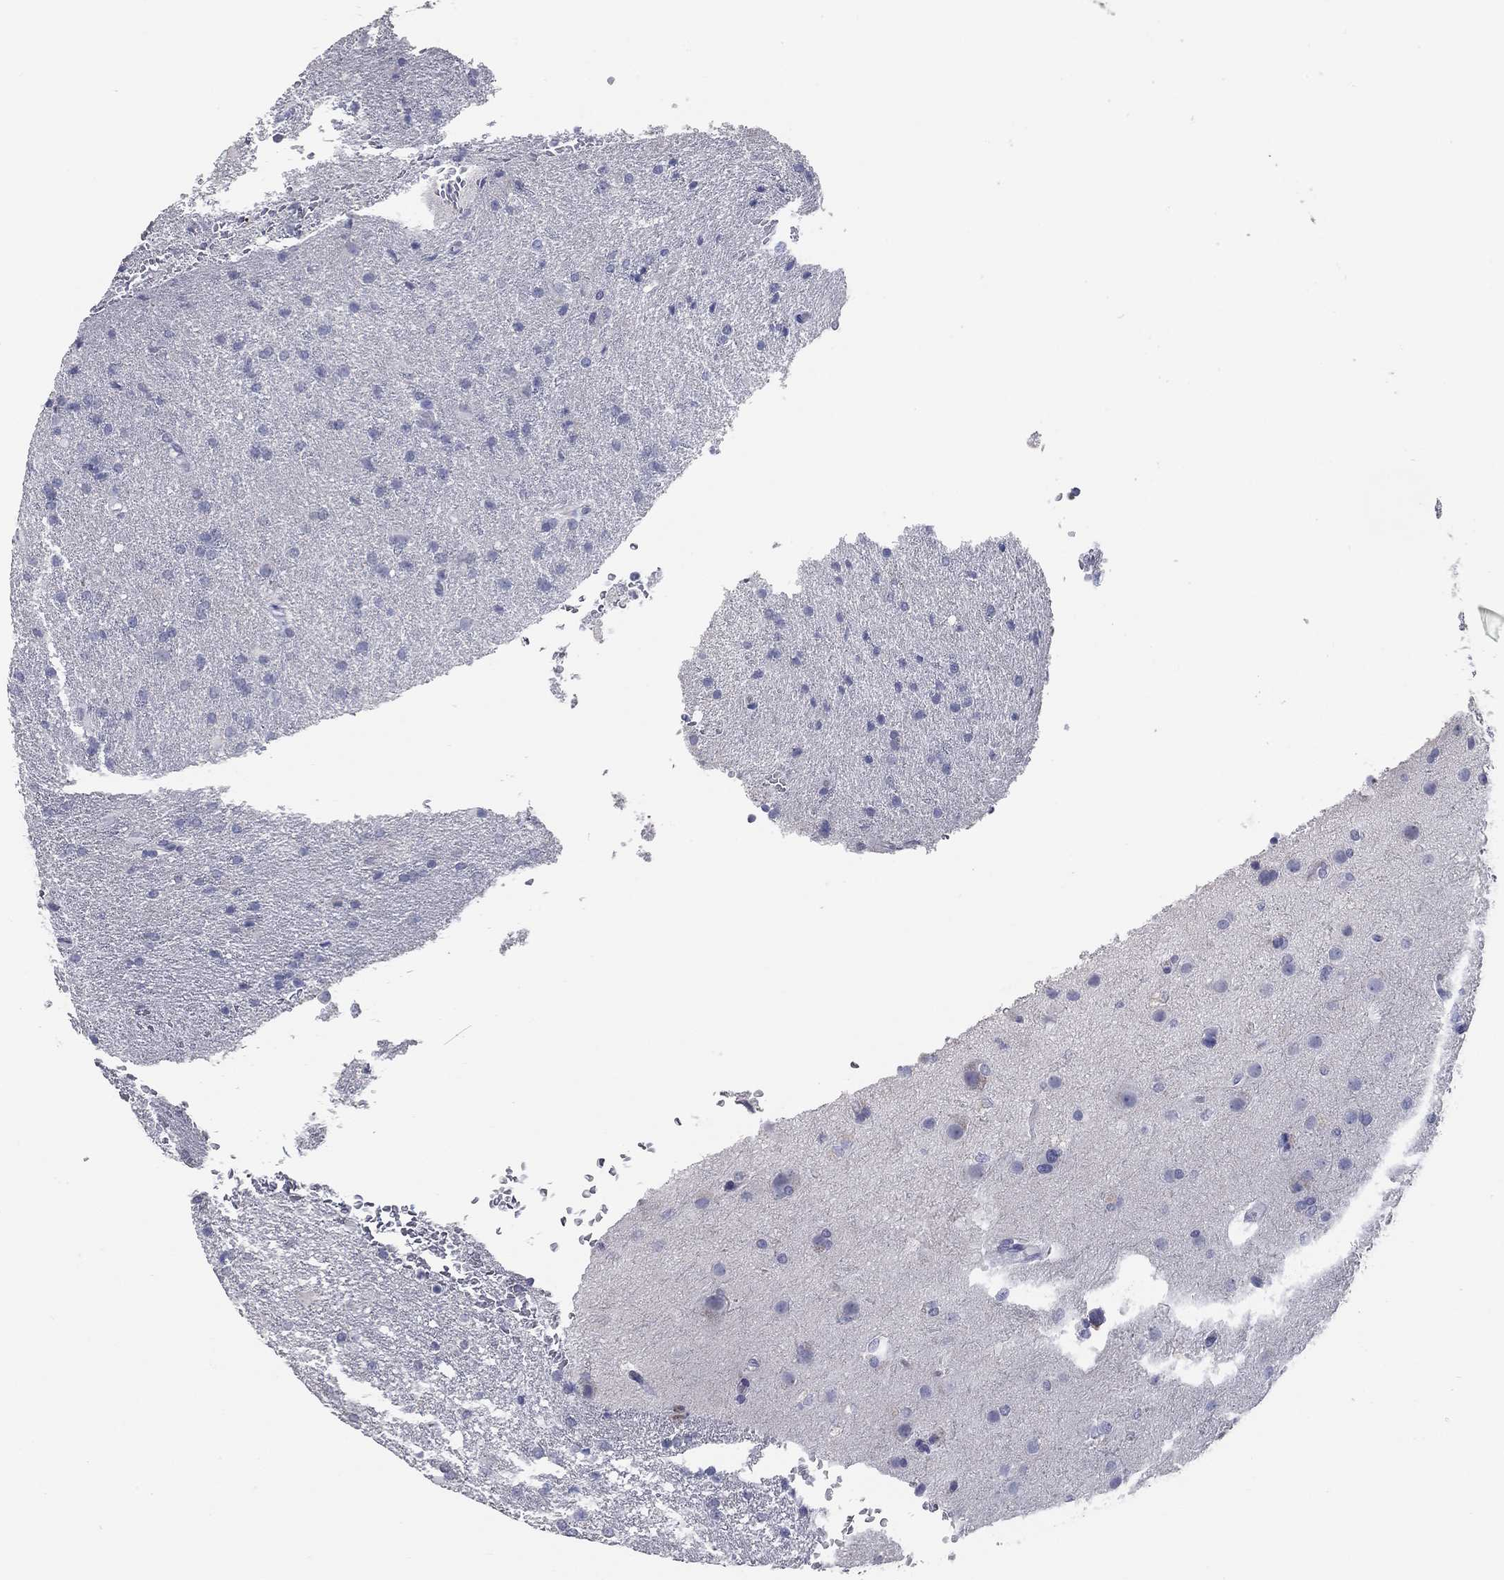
{"staining": {"intensity": "negative", "quantity": "none", "location": "none"}, "tissue": "glioma", "cell_type": "Tumor cells", "image_type": "cancer", "snomed": [{"axis": "morphology", "description": "Glioma, malignant, High grade"}, {"axis": "topography", "description": "Brain"}], "caption": "A high-resolution micrograph shows IHC staining of malignant glioma (high-grade), which demonstrates no significant expression in tumor cells. Nuclei are stained in blue.", "gene": "TAC1", "patient": {"sex": "male", "age": 68}}